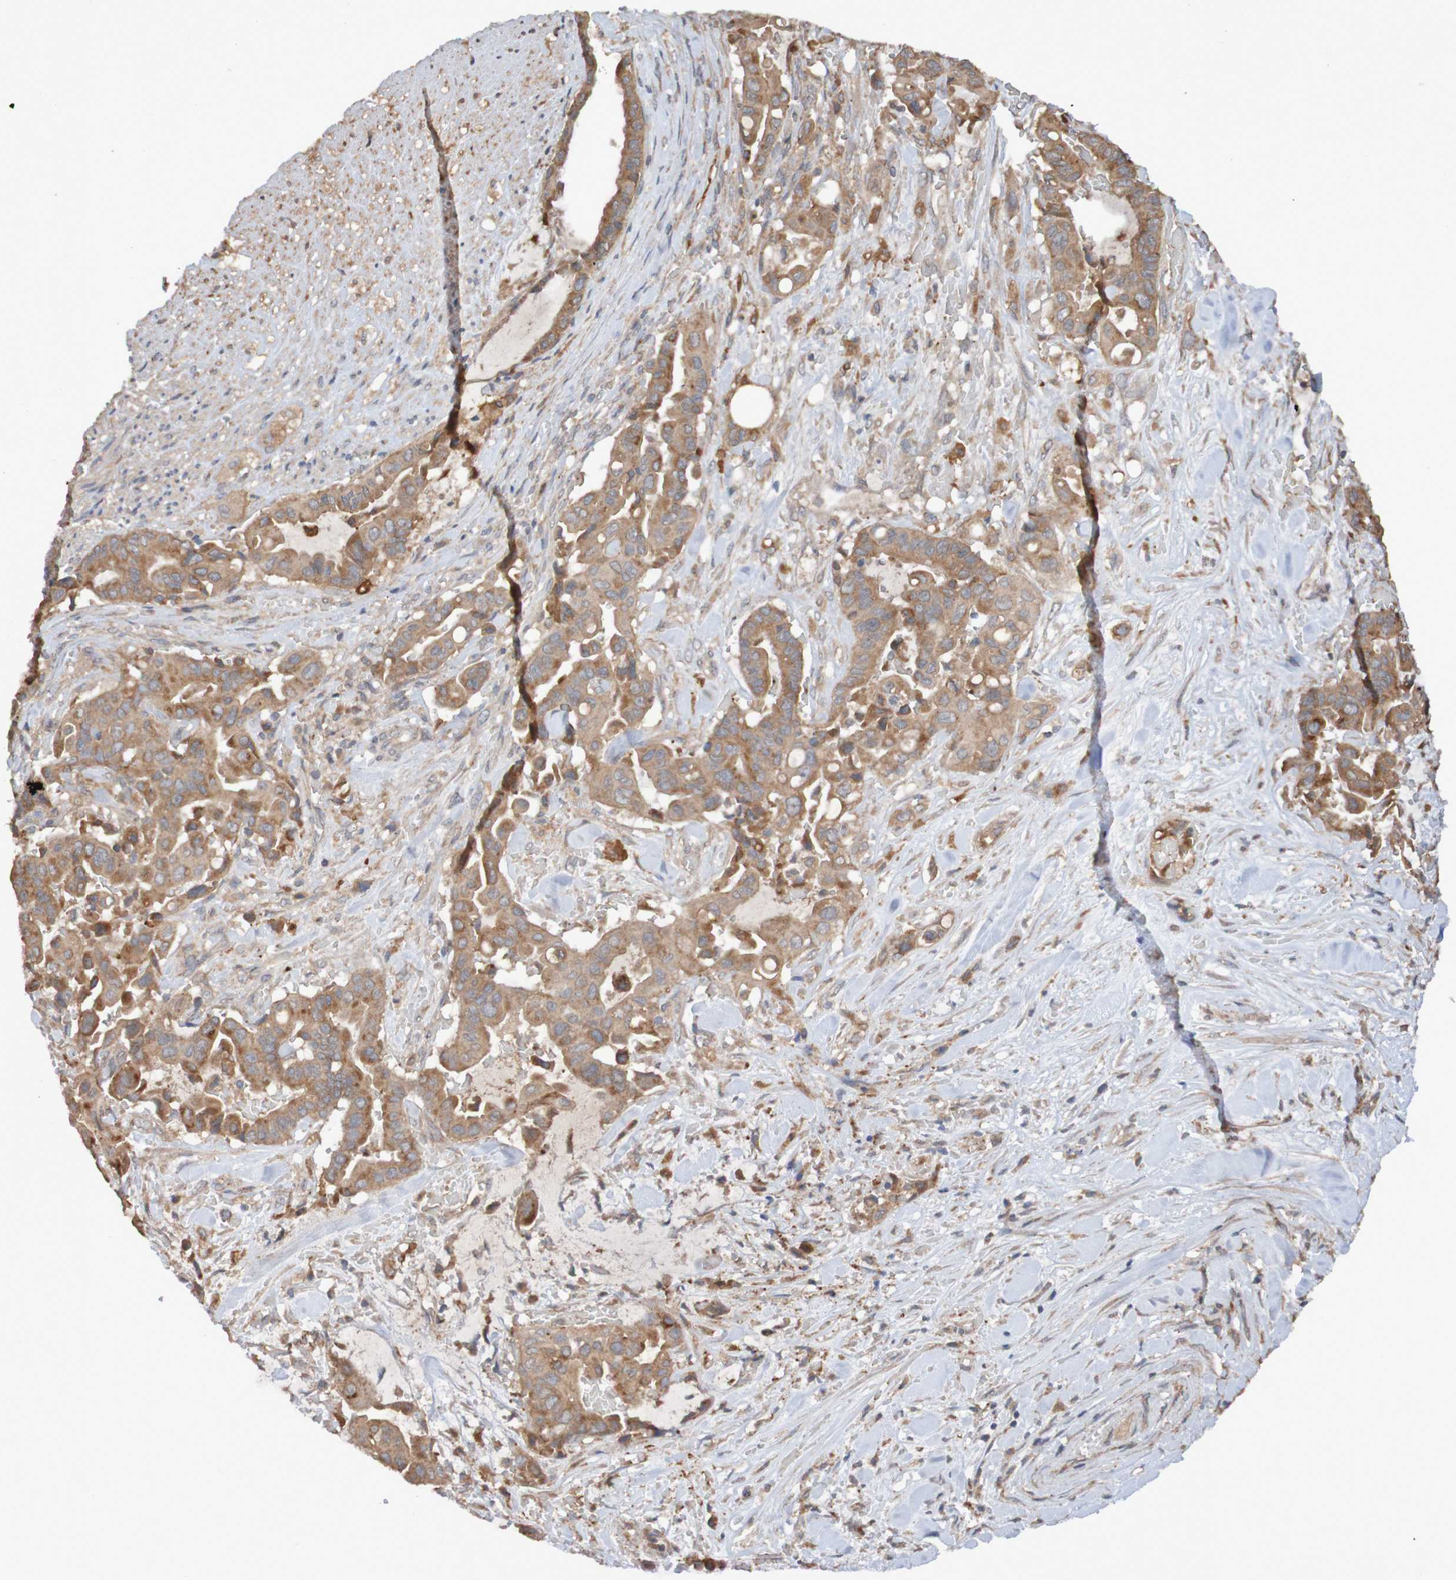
{"staining": {"intensity": "moderate", "quantity": ">75%", "location": "cytoplasmic/membranous"}, "tissue": "liver cancer", "cell_type": "Tumor cells", "image_type": "cancer", "snomed": [{"axis": "morphology", "description": "Cholangiocarcinoma"}, {"axis": "topography", "description": "Liver"}], "caption": "Immunohistochemistry (IHC) of liver cholangiocarcinoma shows medium levels of moderate cytoplasmic/membranous staining in about >75% of tumor cells.", "gene": "PHYH", "patient": {"sex": "female", "age": 61}}